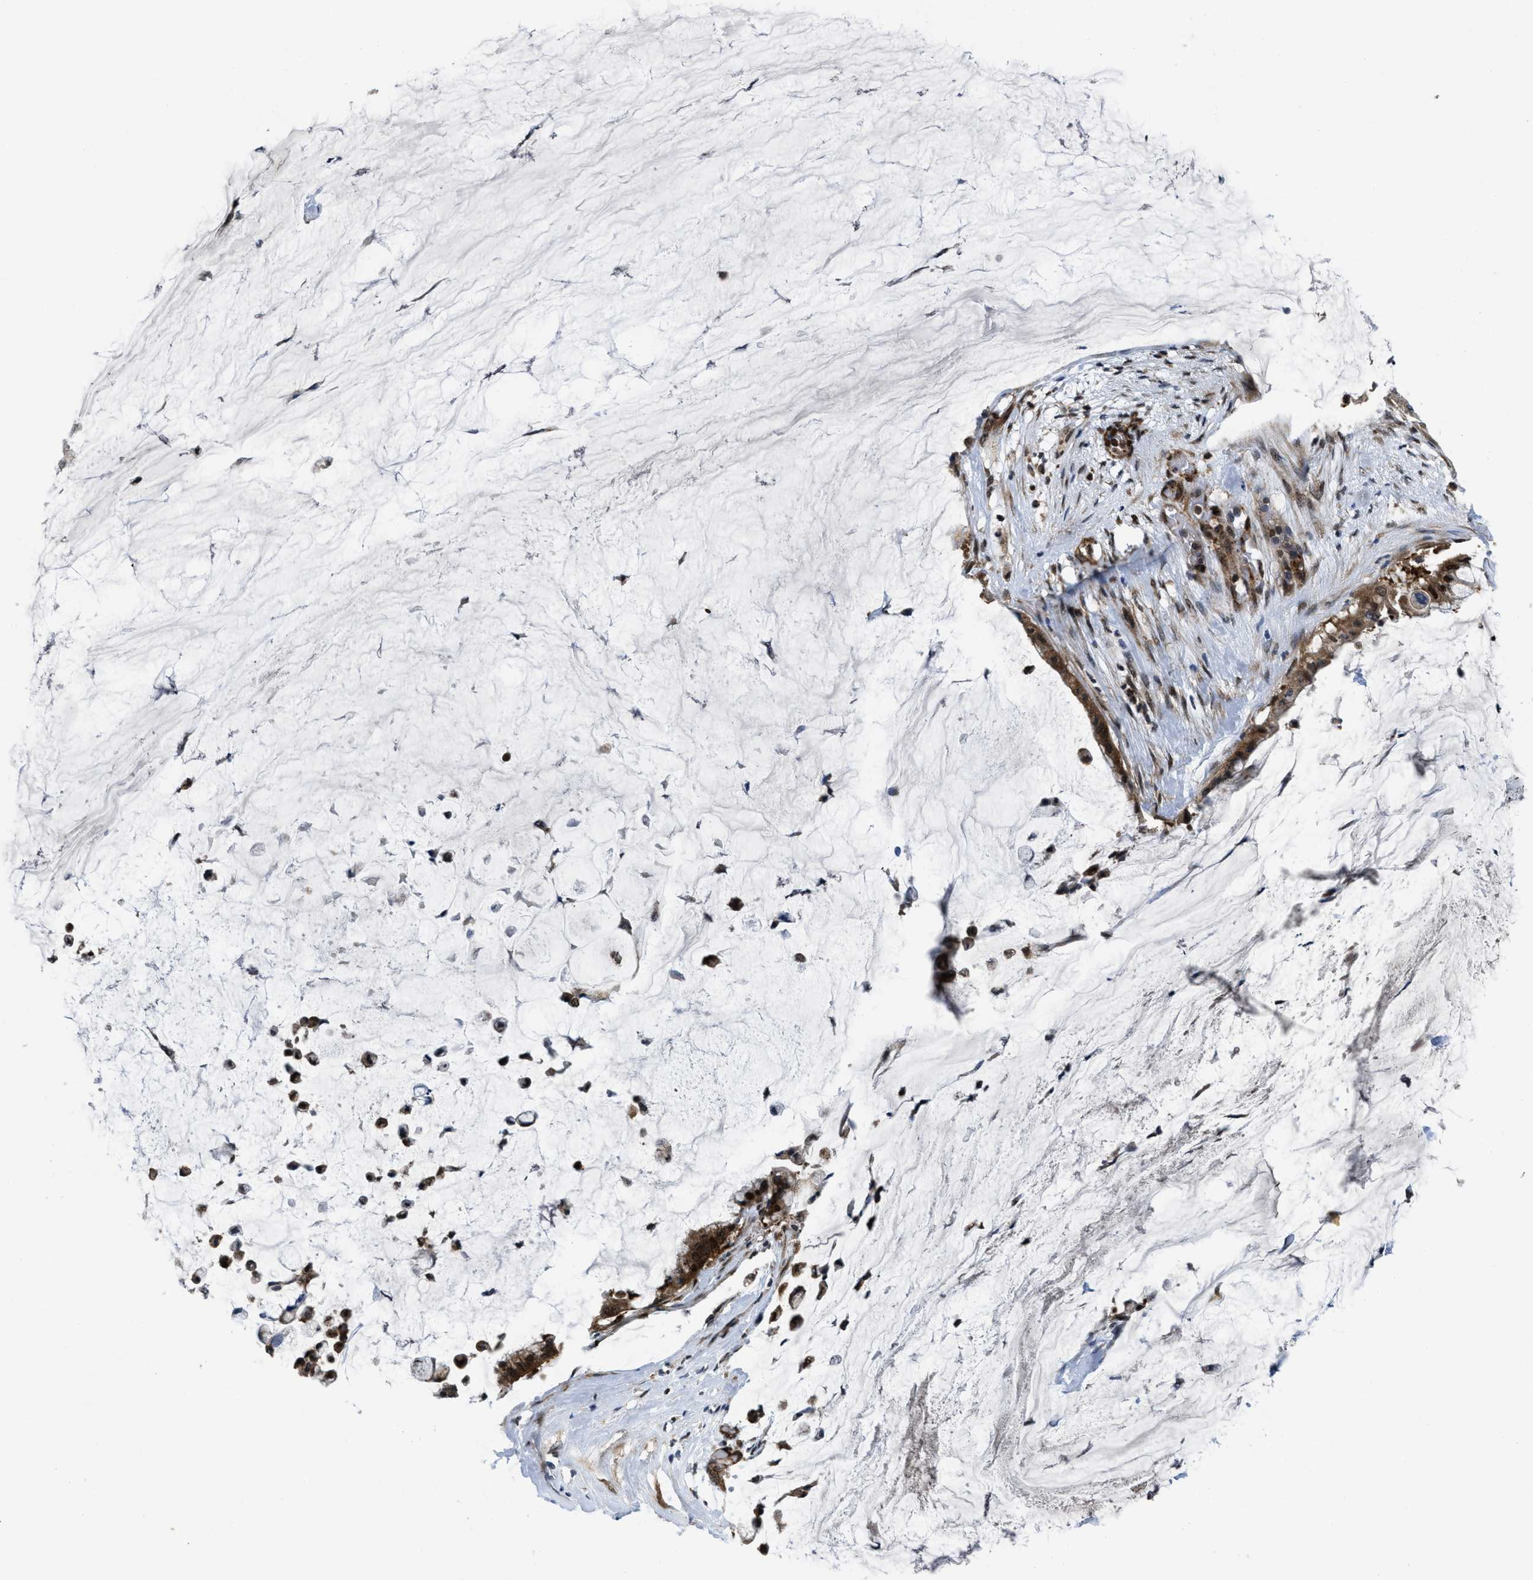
{"staining": {"intensity": "strong", "quantity": ">75%", "location": "cytoplasmic/membranous,nuclear"}, "tissue": "pancreatic cancer", "cell_type": "Tumor cells", "image_type": "cancer", "snomed": [{"axis": "morphology", "description": "Adenocarcinoma, NOS"}, {"axis": "topography", "description": "Pancreas"}], "caption": "Immunohistochemistry (IHC) image of pancreatic cancer (adenocarcinoma) stained for a protein (brown), which exhibits high levels of strong cytoplasmic/membranous and nuclear staining in approximately >75% of tumor cells.", "gene": "PPP2CB", "patient": {"sex": "male", "age": 41}}